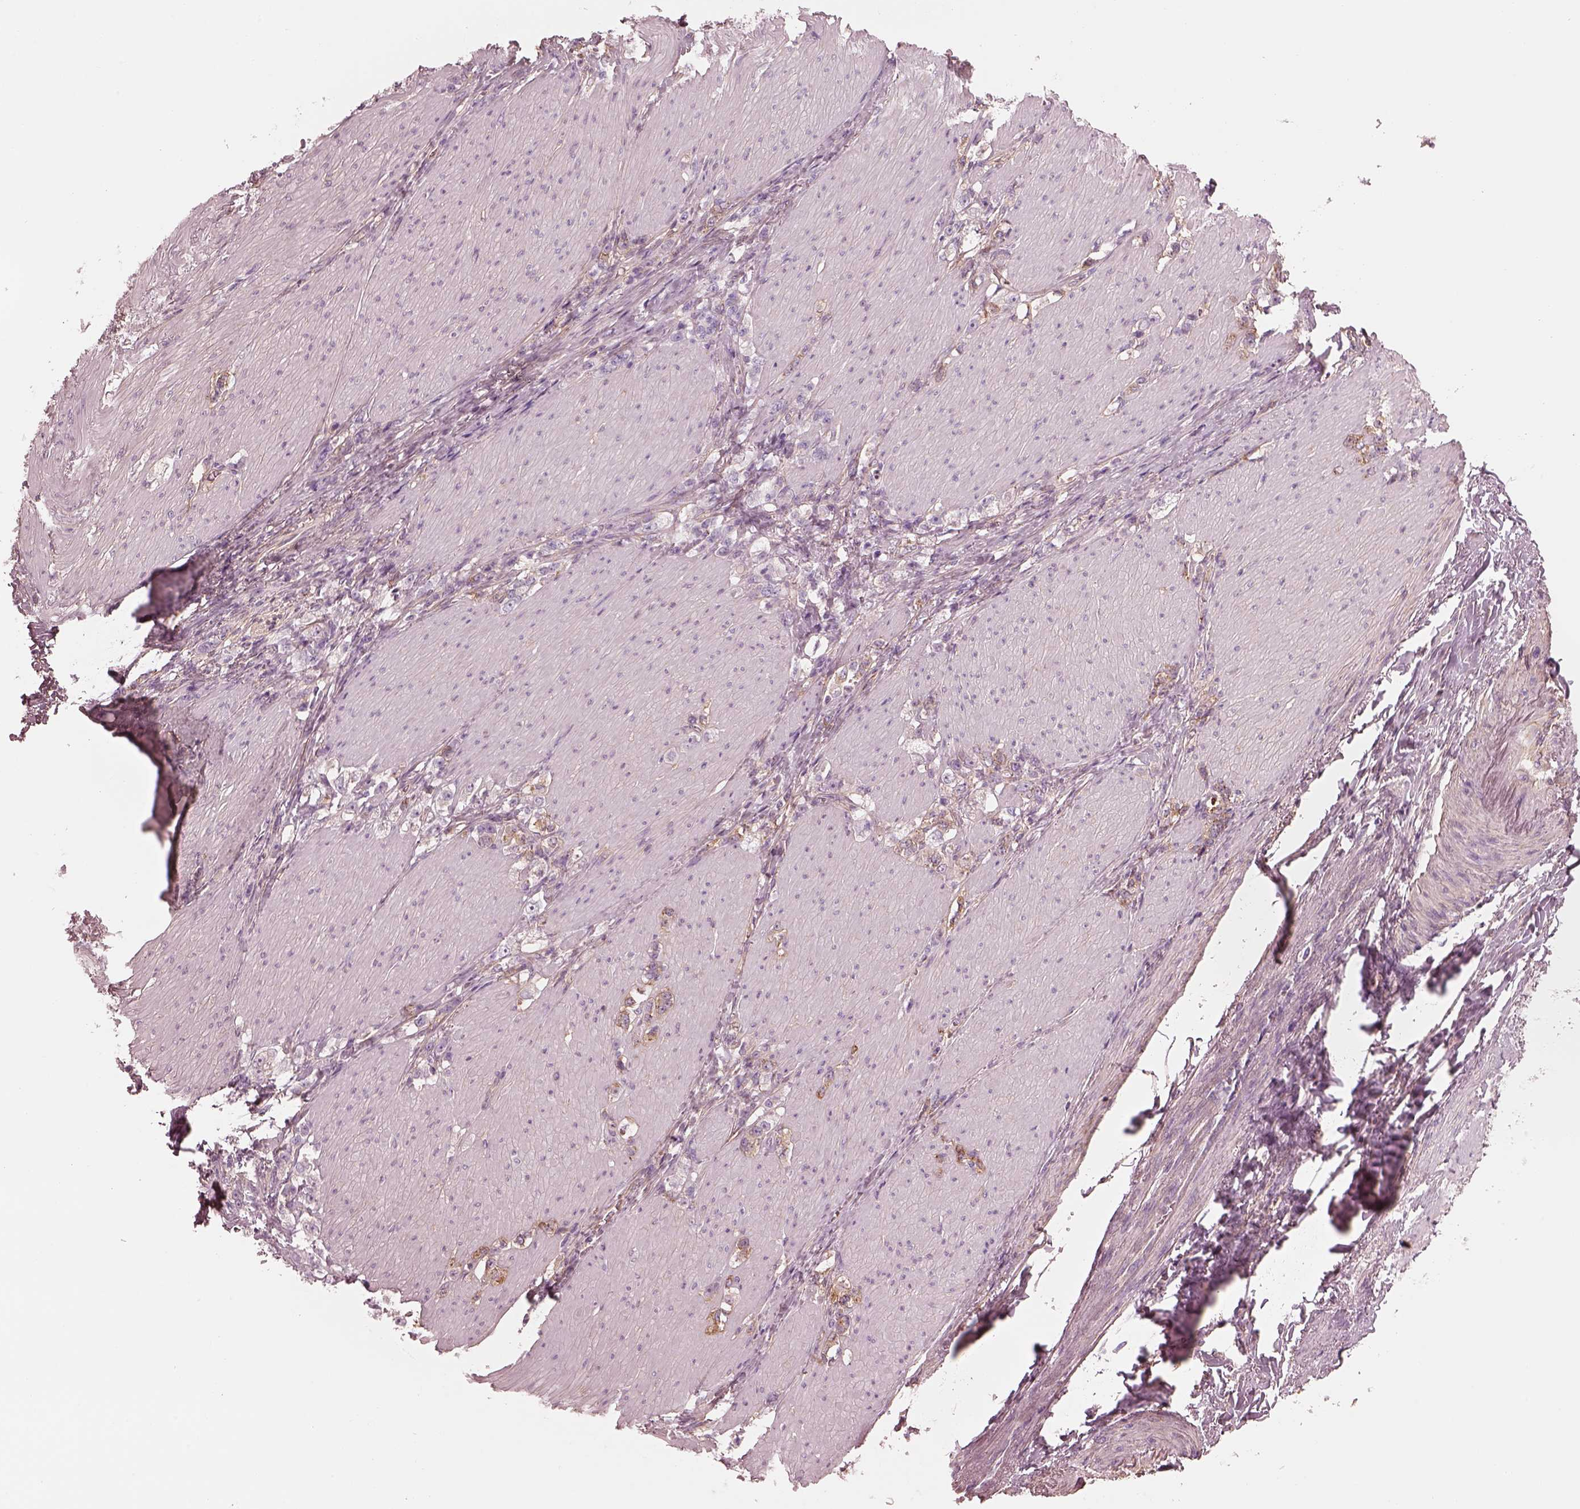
{"staining": {"intensity": "weak", "quantity": "25%-75%", "location": "cytoplasmic/membranous"}, "tissue": "stomach cancer", "cell_type": "Tumor cells", "image_type": "cancer", "snomed": [{"axis": "morphology", "description": "Adenocarcinoma, NOS"}, {"axis": "topography", "description": "Stomach, lower"}], "caption": "Immunohistochemistry histopathology image of adenocarcinoma (stomach) stained for a protein (brown), which shows low levels of weak cytoplasmic/membranous expression in approximately 25%-75% of tumor cells.", "gene": "ELAPOR1", "patient": {"sex": "male", "age": 88}}